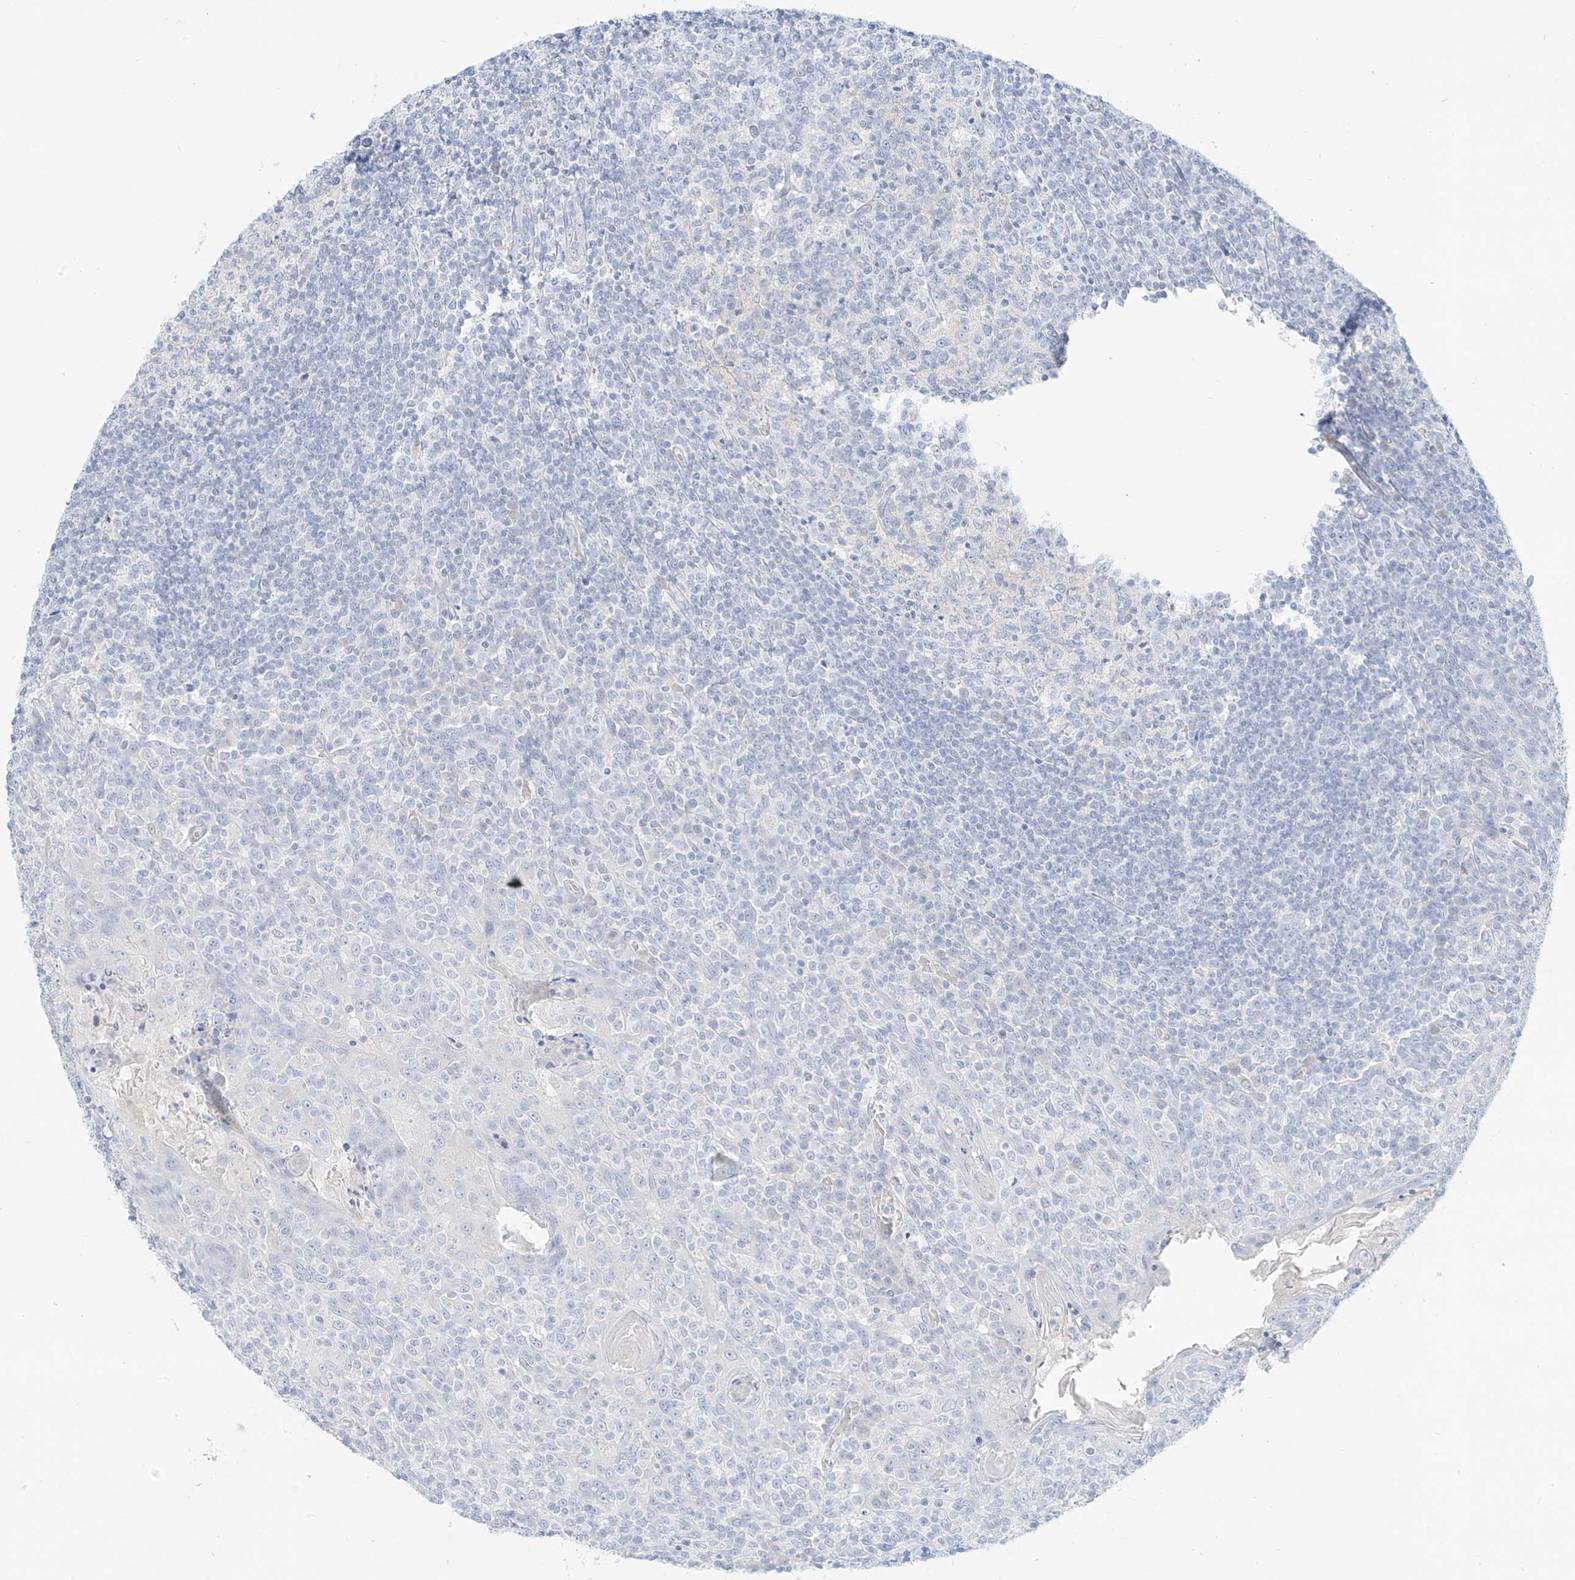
{"staining": {"intensity": "negative", "quantity": "none", "location": "none"}, "tissue": "tonsil", "cell_type": "Germinal center cells", "image_type": "normal", "snomed": [{"axis": "morphology", "description": "Normal tissue, NOS"}, {"axis": "topography", "description": "Tonsil"}], "caption": "Immunohistochemistry (IHC) image of normal tonsil: tonsil stained with DAB reveals no significant protein staining in germinal center cells. Brightfield microscopy of IHC stained with DAB (brown) and hematoxylin (blue), captured at high magnification.", "gene": "ST3GAL5", "patient": {"sex": "female", "age": 19}}